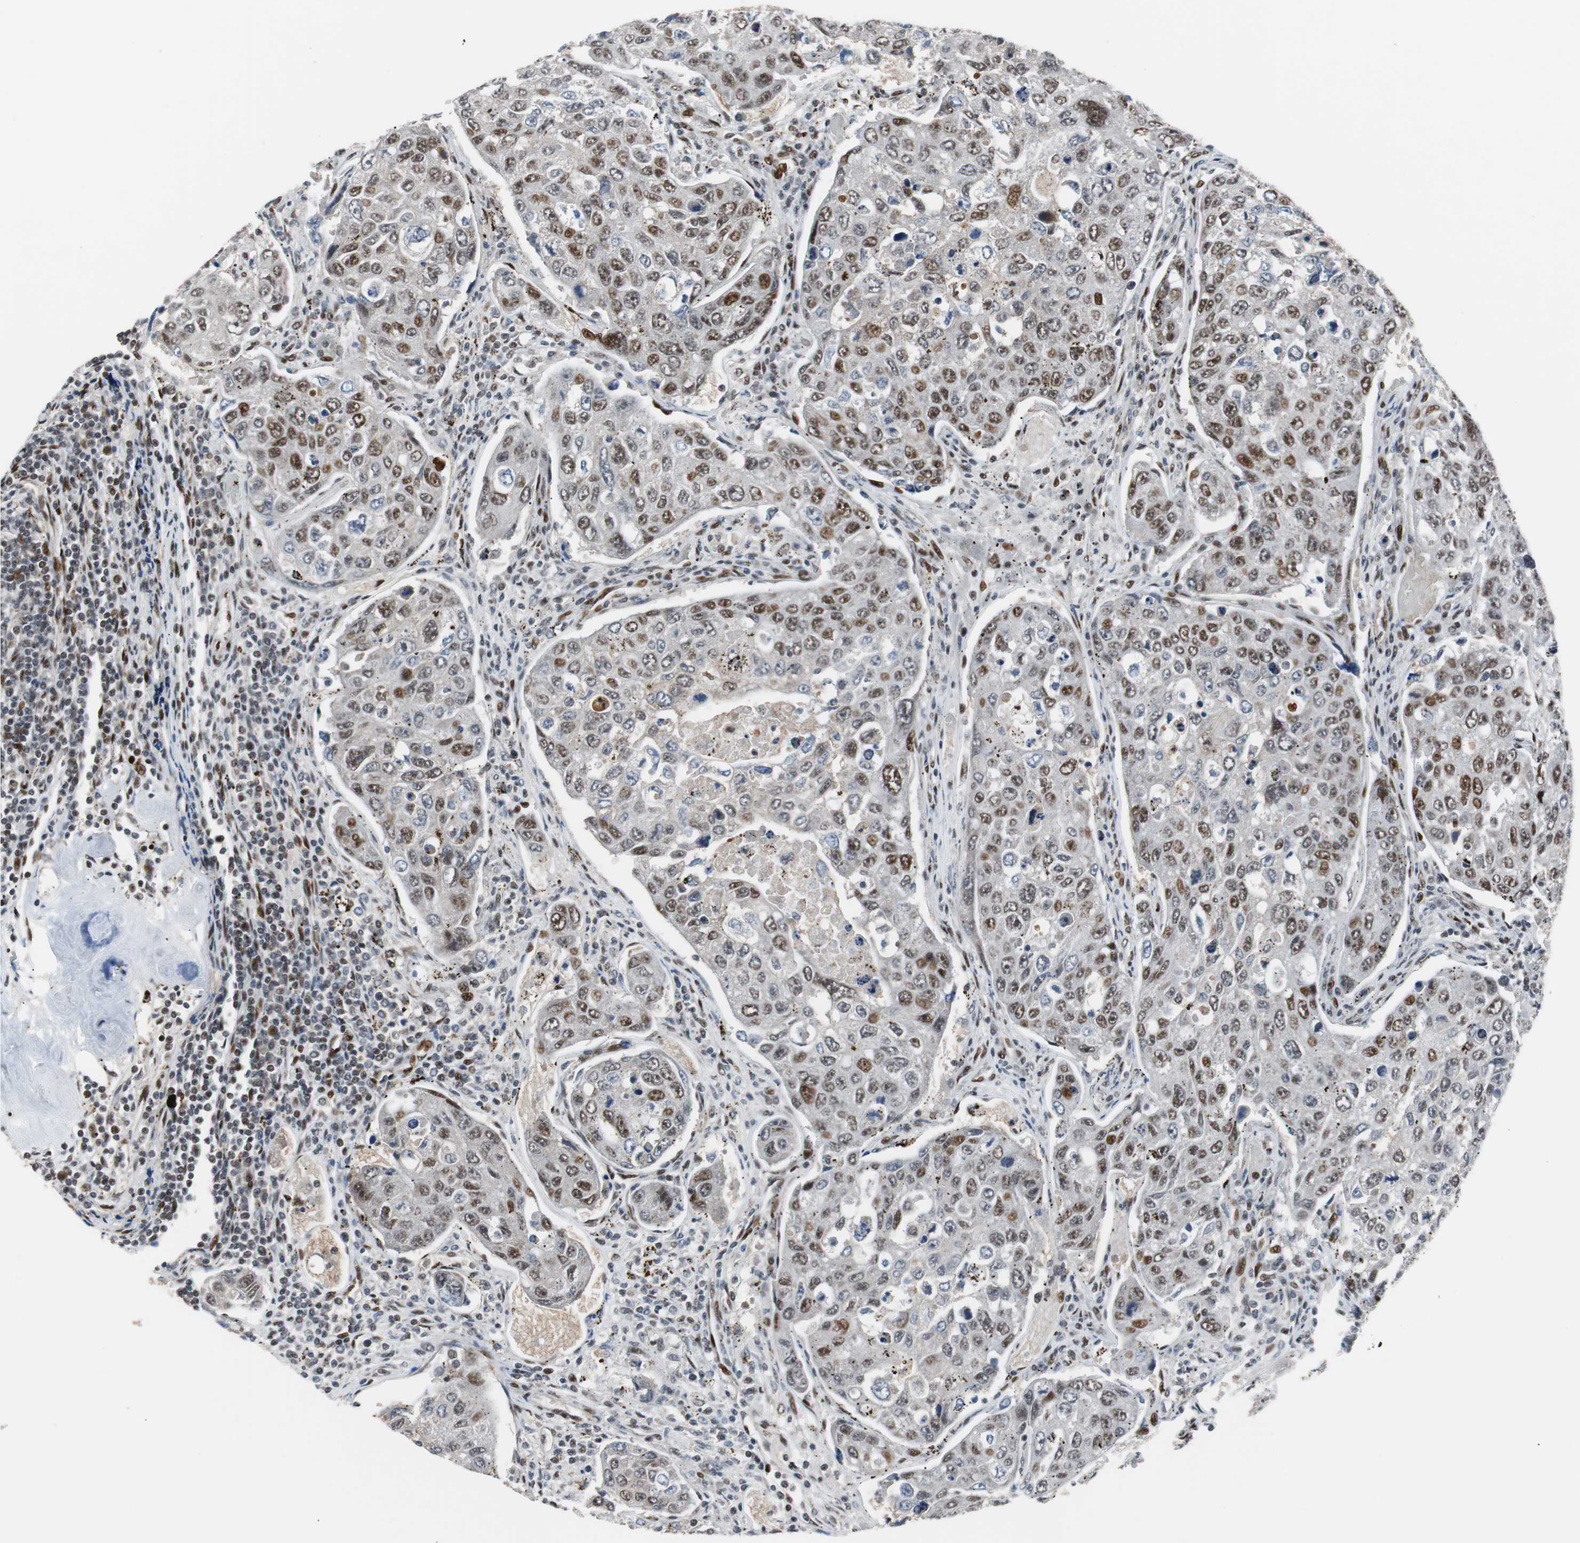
{"staining": {"intensity": "strong", "quantity": "25%-75%", "location": "nuclear"}, "tissue": "urothelial cancer", "cell_type": "Tumor cells", "image_type": "cancer", "snomed": [{"axis": "morphology", "description": "Urothelial carcinoma, High grade"}, {"axis": "topography", "description": "Lymph node"}, {"axis": "topography", "description": "Urinary bladder"}], "caption": "DAB (3,3'-diaminobenzidine) immunohistochemical staining of human urothelial carcinoma (high-grade) shows strong nuclear protein staining in about 25%-75% of tumor cells.", "gene": "NBL1", "patient": {"sex": "male", "age": 51}}